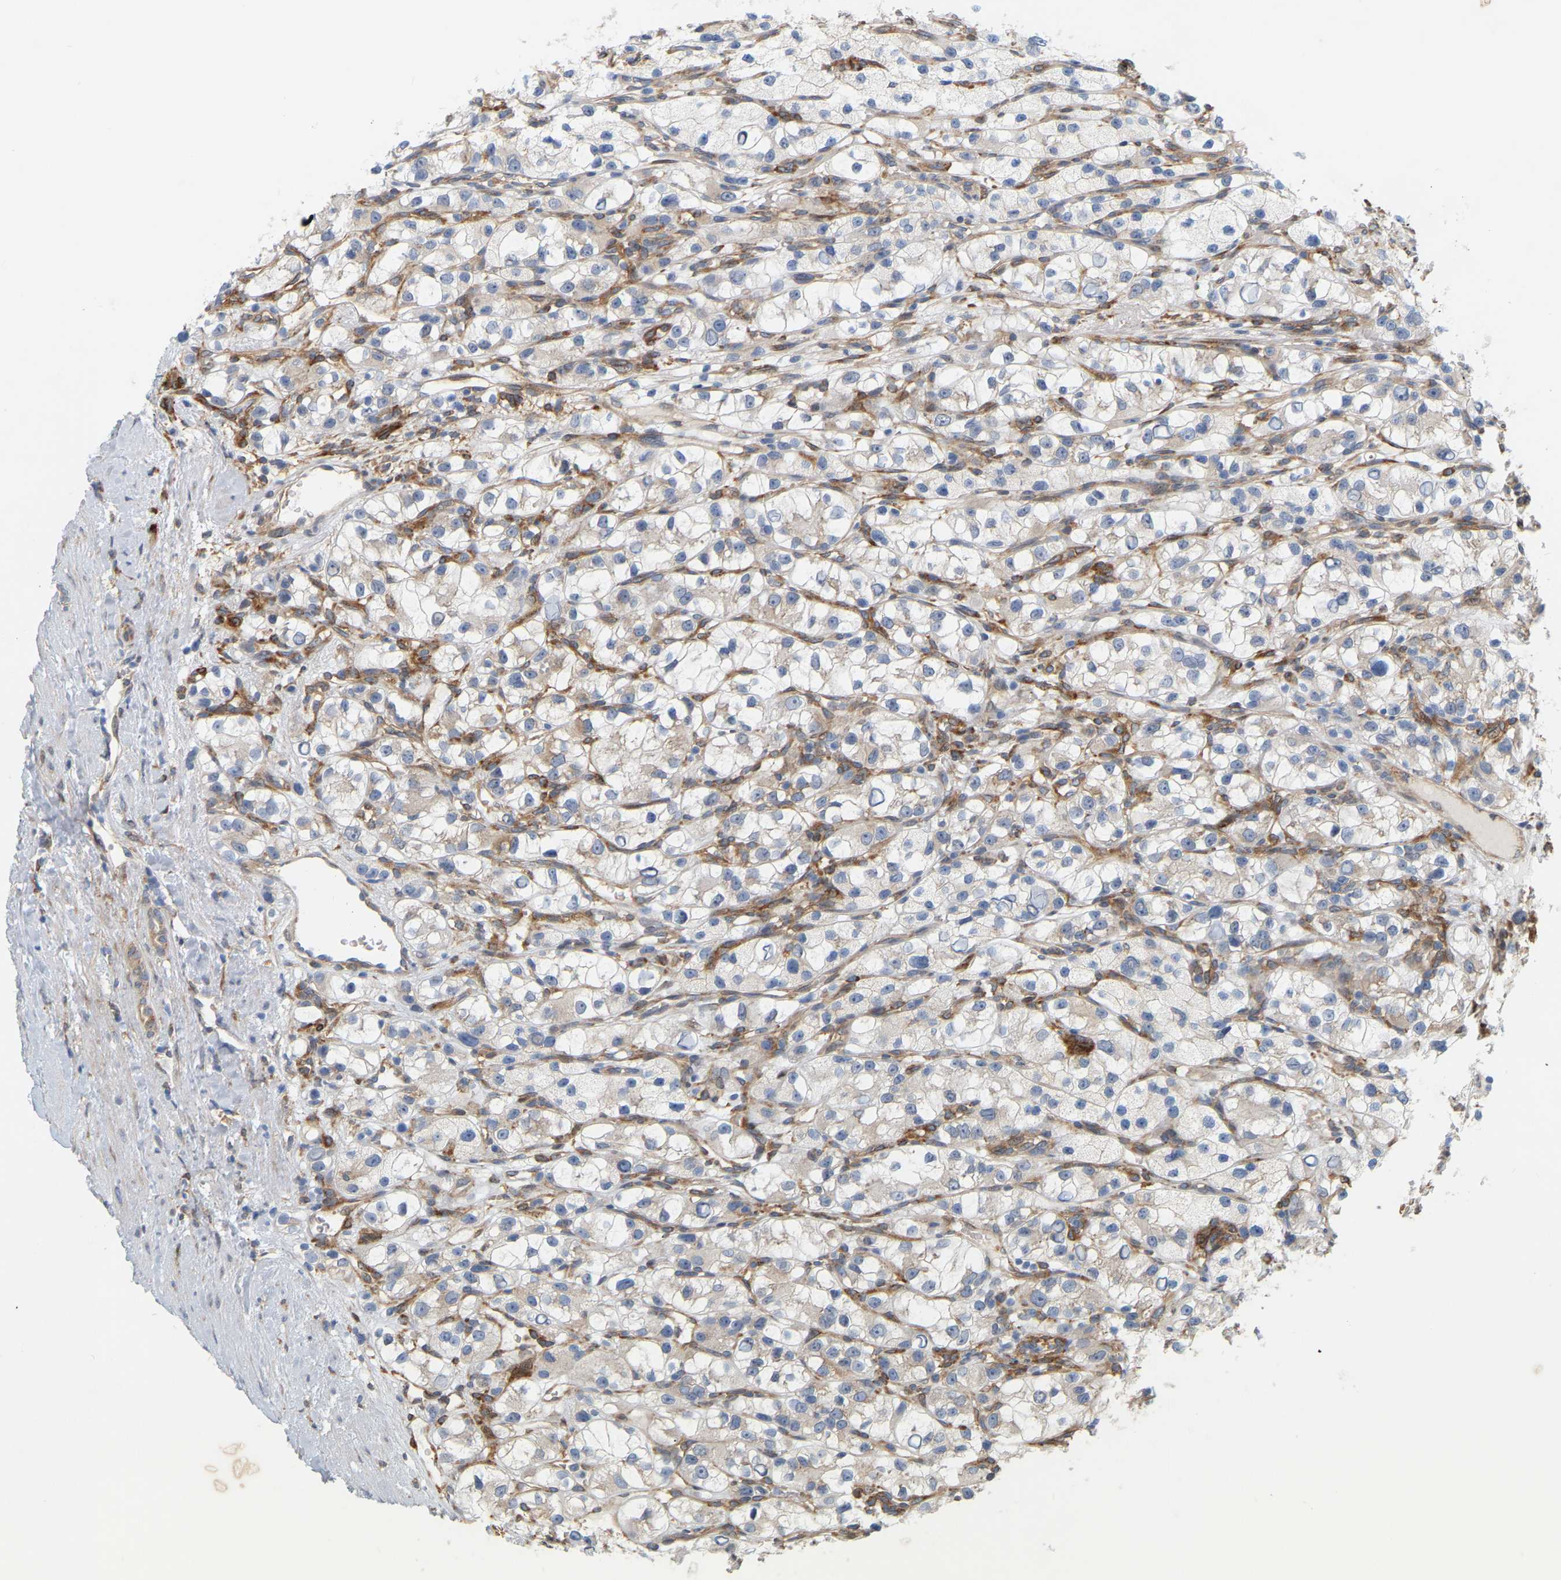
{"staining": {"intensity": "weak", "quantity": "25%-75%", "location": "cytoplasmic/membranous"}, "tissue": "renal cancer", "cell_type": "Tumor cells", "image_type": "cancer", "snomed": [{"axis": "morphology", "description": "Adenocarcinoma, NOS"}, {"axis": "topography", "description": "Kidney"}], "caption": "Protein expression analysis of adenocarcinoma (renal) demonstrates weak cytoplasmic/membranous expression in about 25%-75% of tumor cells. The staining was performed using DAB (3,3'-diaminobenzidine), with brown indicating positive protein expression. Nuclei are stained blue with hematoxylin.", "gene": "RAPH1", "patient": {"sex": "female", "age": 57}}